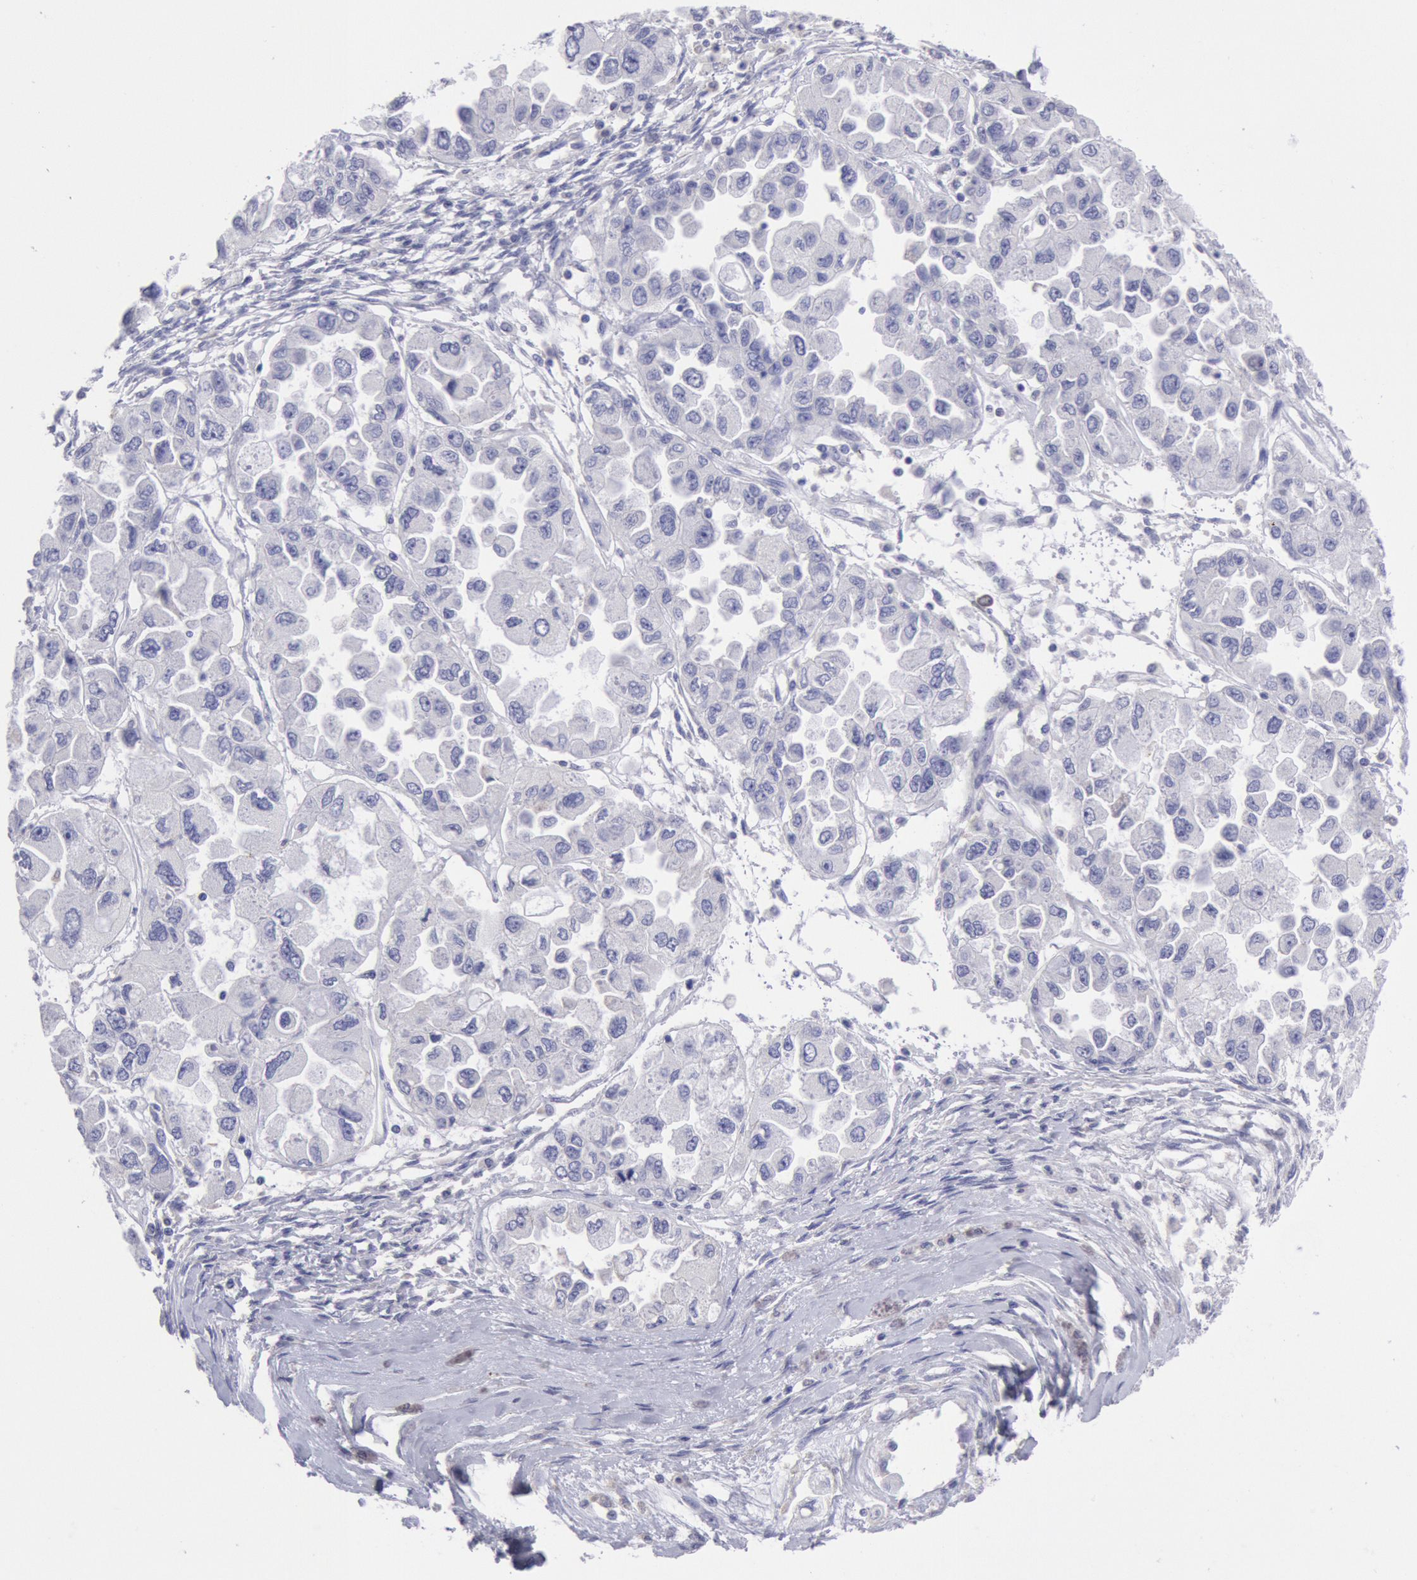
{"staining": {"intensity": "negative", "quantity": "none", "location": "none"}, "tissue": "ovarian cancer", "cell_type": "Tumor cells", "image_type": "cancer", "snomed": [{"axis": "morphology", "description": "Cystadenocarcinoma, serous, NOS"}, {"axis": "topography", "description": "Ovary"}], "caption": "Immunohistochemistry photomicrograph of neoplastic tissue: human ovarian cancer (serous cystadenocarcinoma) stained with DAB (3,3'-diaminobenzidine) reveals no significant protein expression in tumor cells. The staining is performed using DAB (3,3'-diaminobenzidine) brown chromogen with nuclei counter-stained in using hematoxylin.", "gene": "MYH7", "patient": {"sex": "female", "age": 84}}